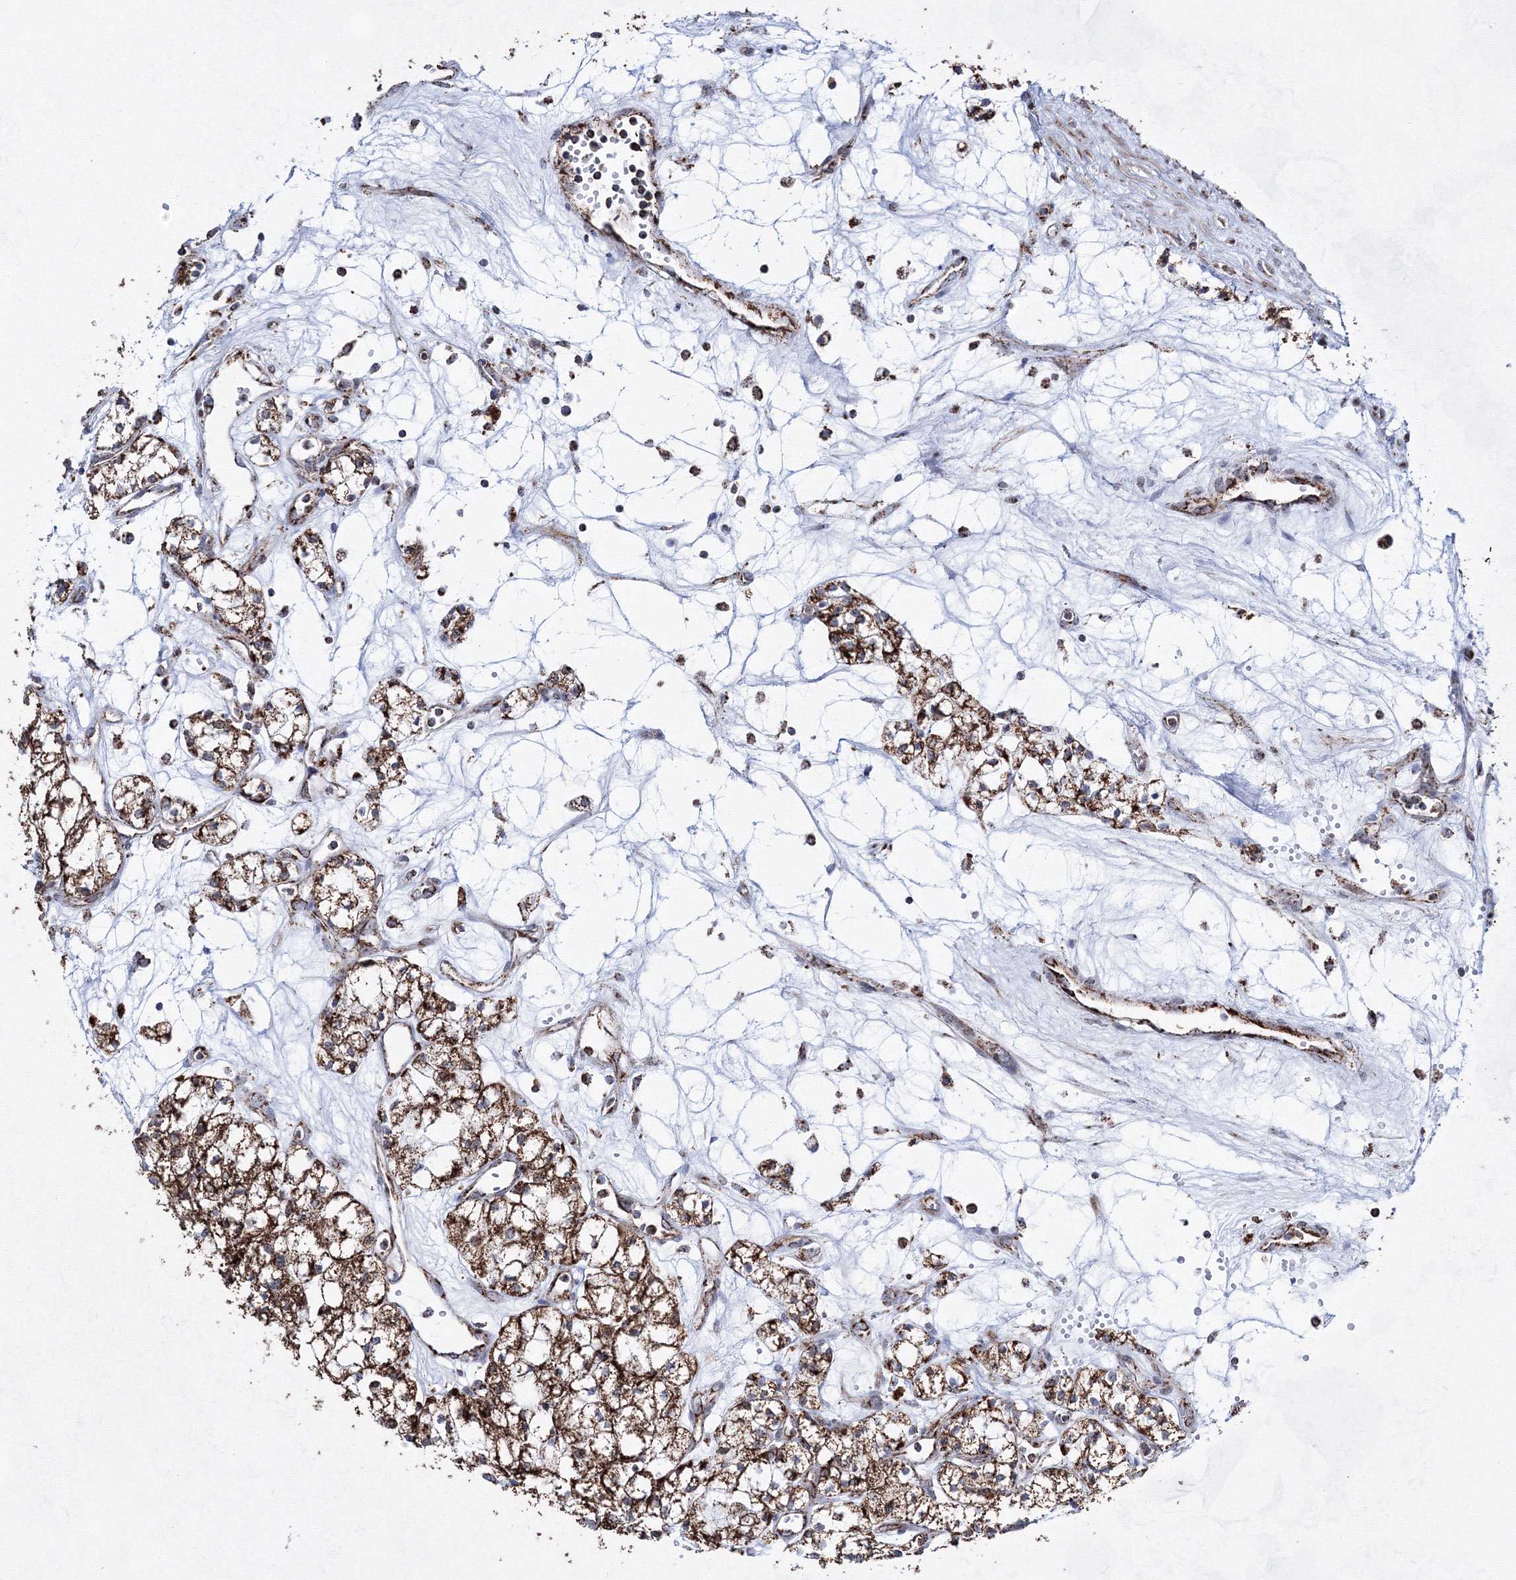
{"staining": {"intensity": "strong", "quantity": ">75%", "location": "cytoplasmic/membranous"}, "tissue": "renal cancer", "cell_type": "Tumor cells", "image_type": "cancer", "snomed": [{"axis": "morphology", "description": "Adenocarcinoma, NOS"}, {"axis": "topography", "description": "Kidney"}], "caption": "Strong cytoplasmic/membranous protein expression is appreciated in approximately >75% of tumor cells in renal cancer.", "gene": "HADHB", "patient": {"sex": "male", "age": 59}}